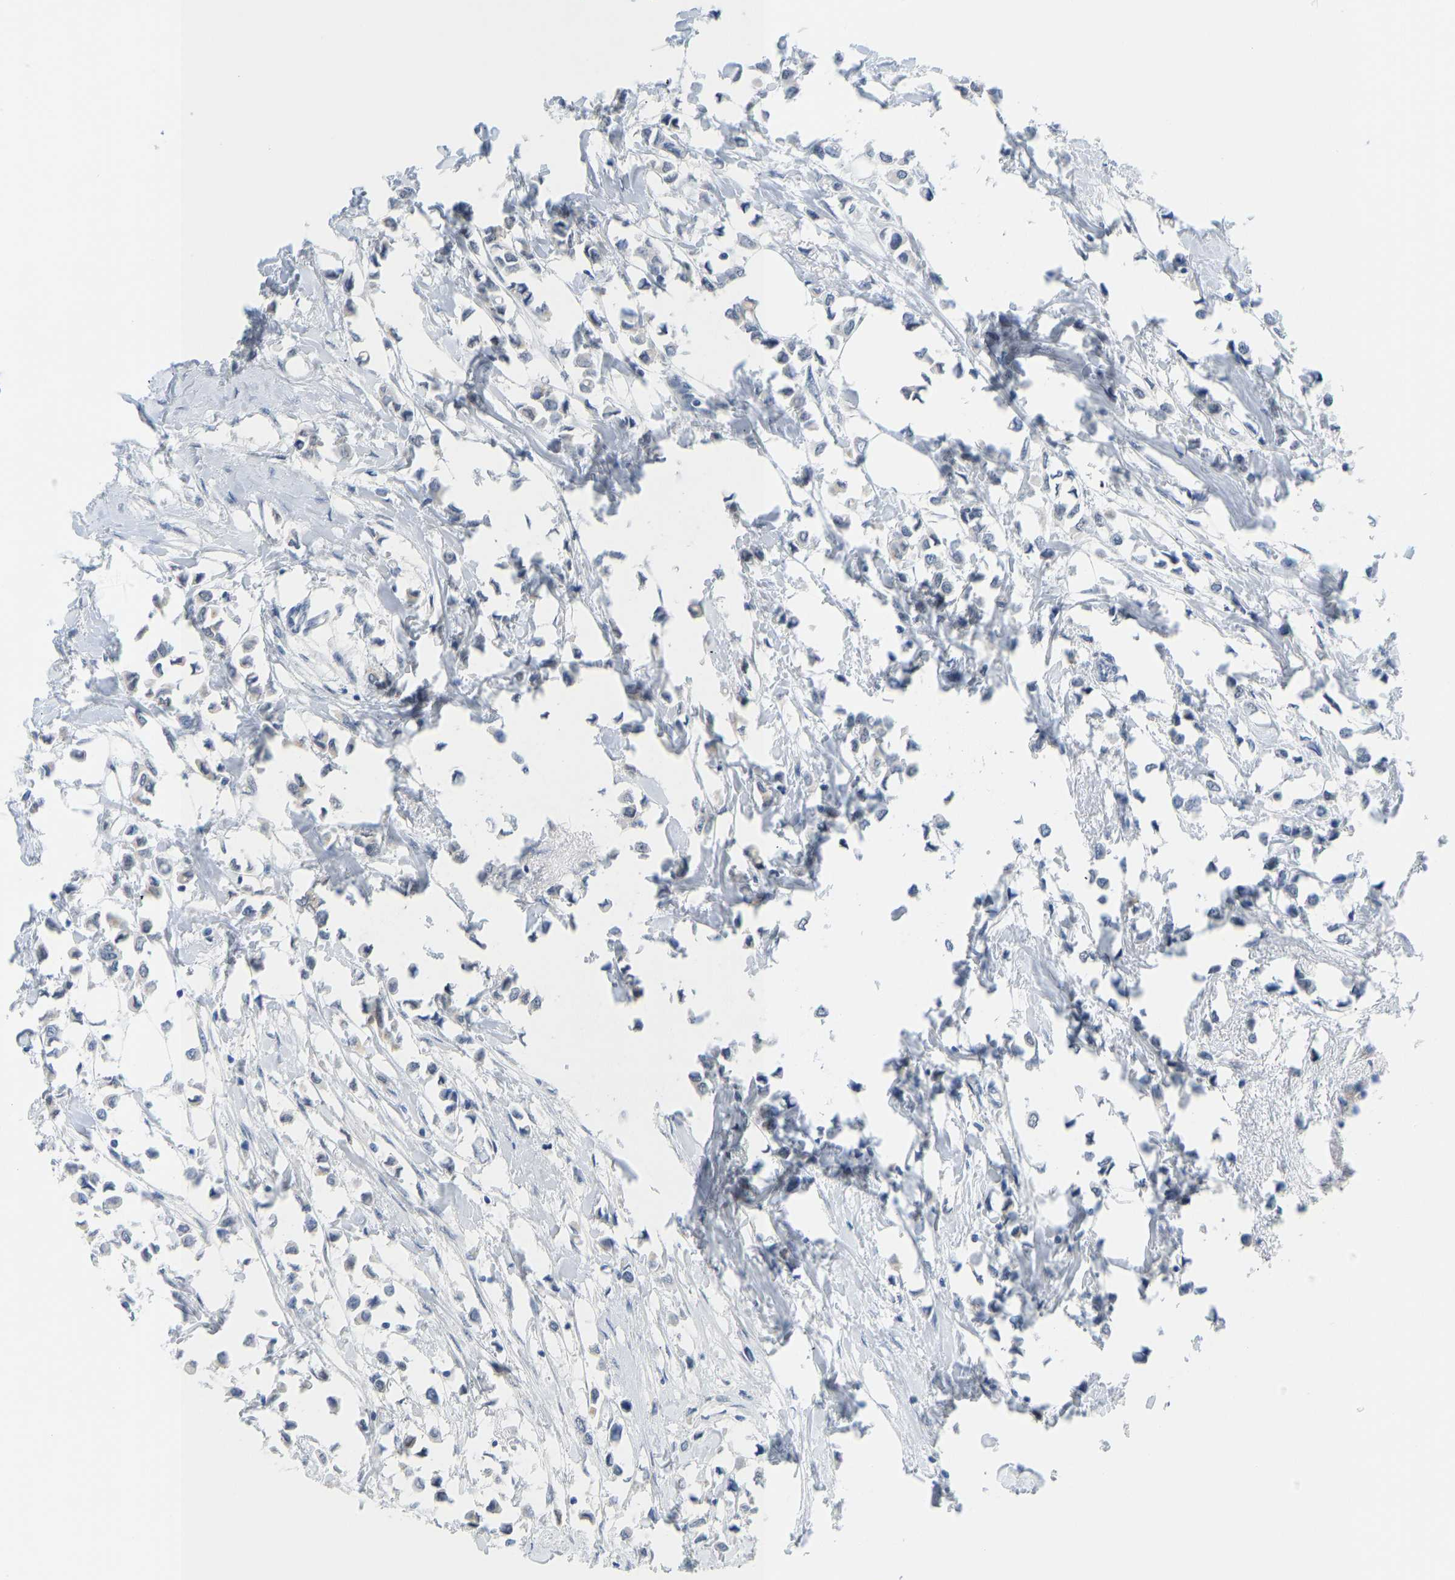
{"staining": {"intensity": "negative", "quantity": "none", "location": "none"}, "tissue": "breast cancer", "cell_type": "Tumor cells", "image_type": "cancer", "snomed": [{"axis": "morphology", "description": "Lobular carcinoma"}, {"axis": "topography", "description": "Breast"}], "caption": "This photomicrograph is of breast cancer (lobular carcinoma) stained with immunohistochemistry to label a protein in brown with the nuclei are counter-stained blue. There is no staining in tumor cells.", "gene": "TXNDC2", "patient": {"sex": "female", "age": 51}}